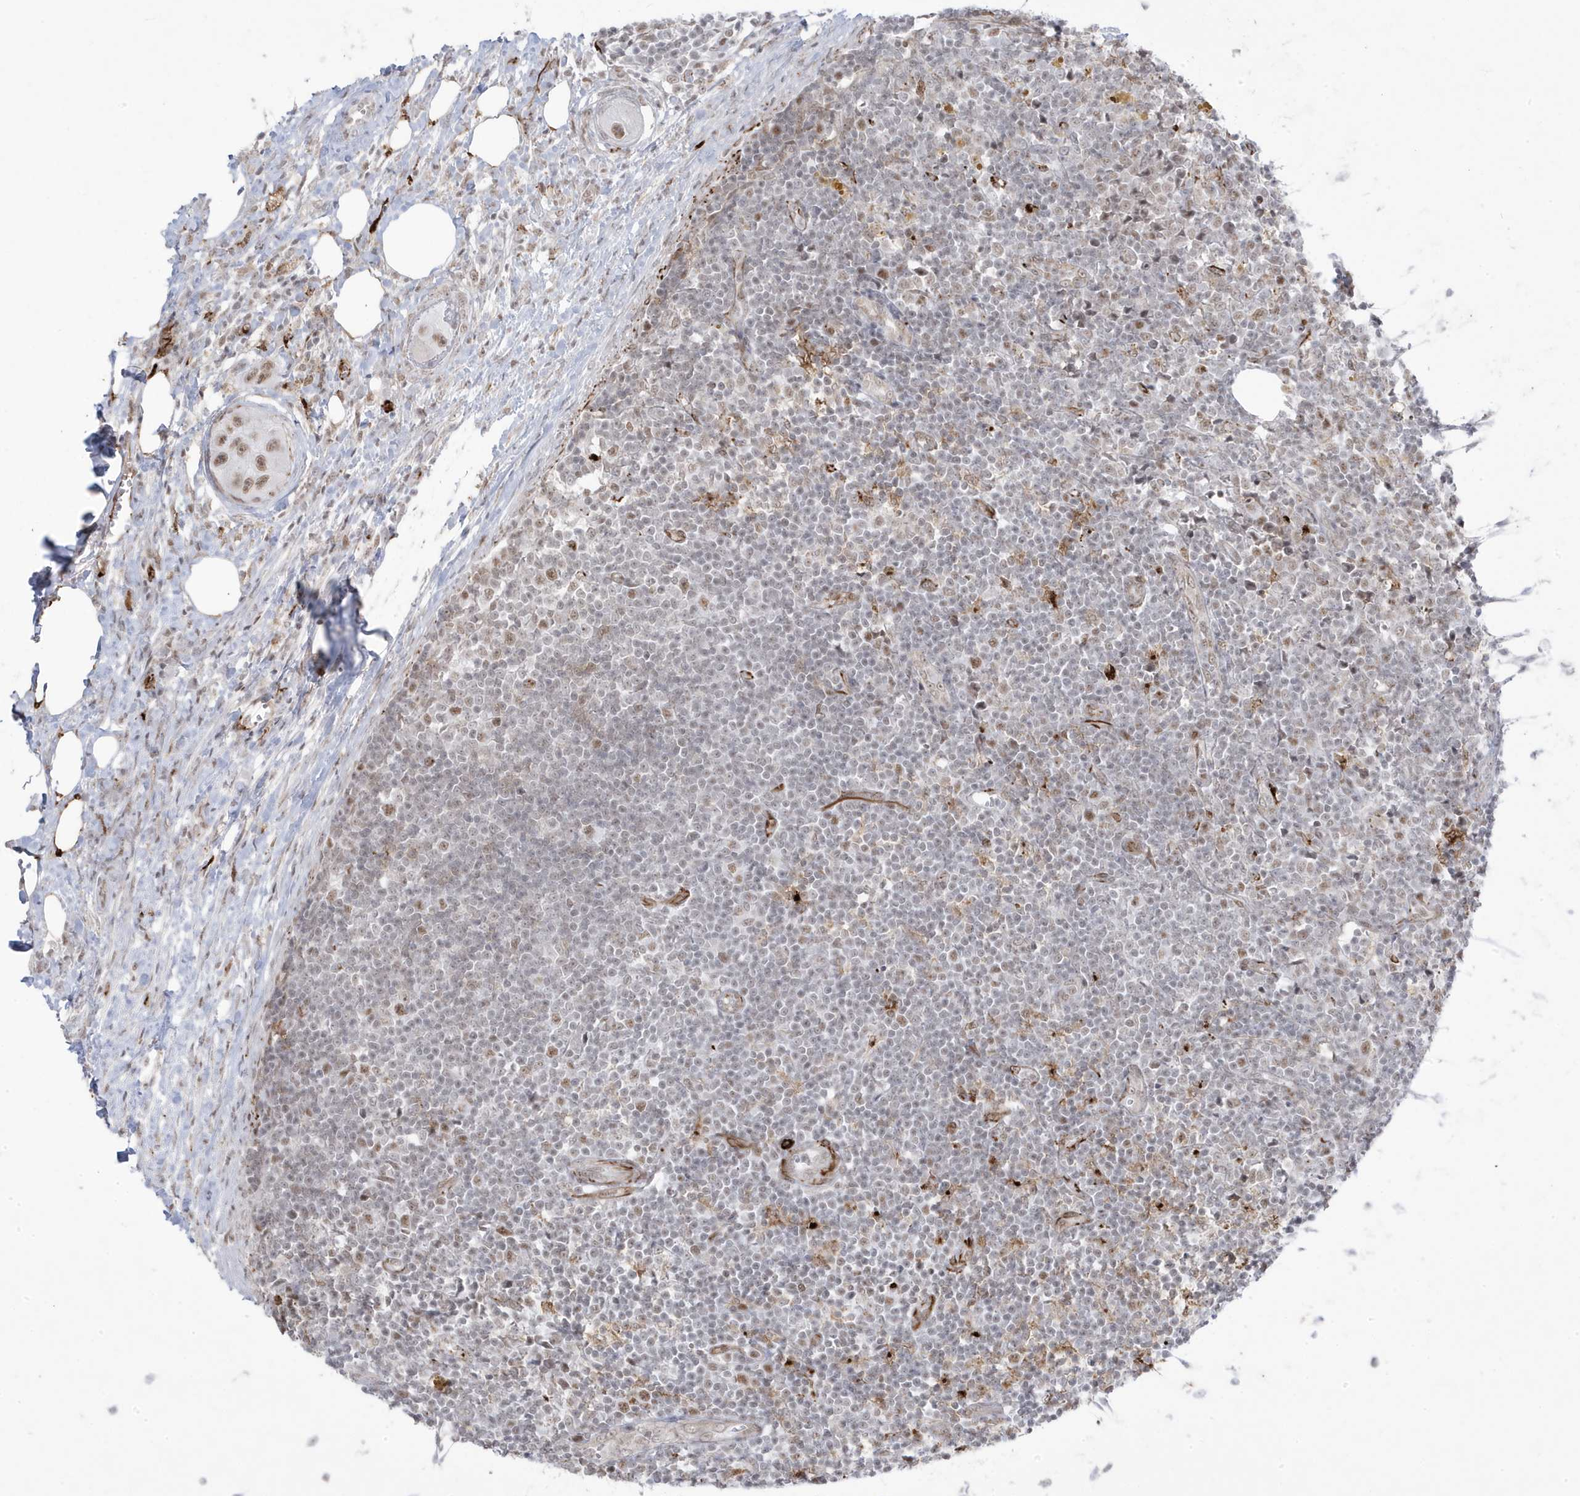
{"staining": {"intensity": "moderate", "quantity": ">75%", "location": "cytoplasmic/membranous,nuclear"}, "tissue": "lymph node", "cell_type": "Germinal center cells", "image_type": "normal", "snomed": [{"axis": "morphology", "description": "Normal tissue, NOS"}, {"axis": "morphology", "description": "Squamous cell carcinoma, metastatic, NOS"}, {"axis": "topography", "description": "Lymph node"}], "caption": "Lymph node stained for a protein reveals moderate cytoplasmic/membranous,nuclear positivity in germinal center cells.", "gene": "ADAMTSL3", "patient": {"sex": "male", "age": 73}}